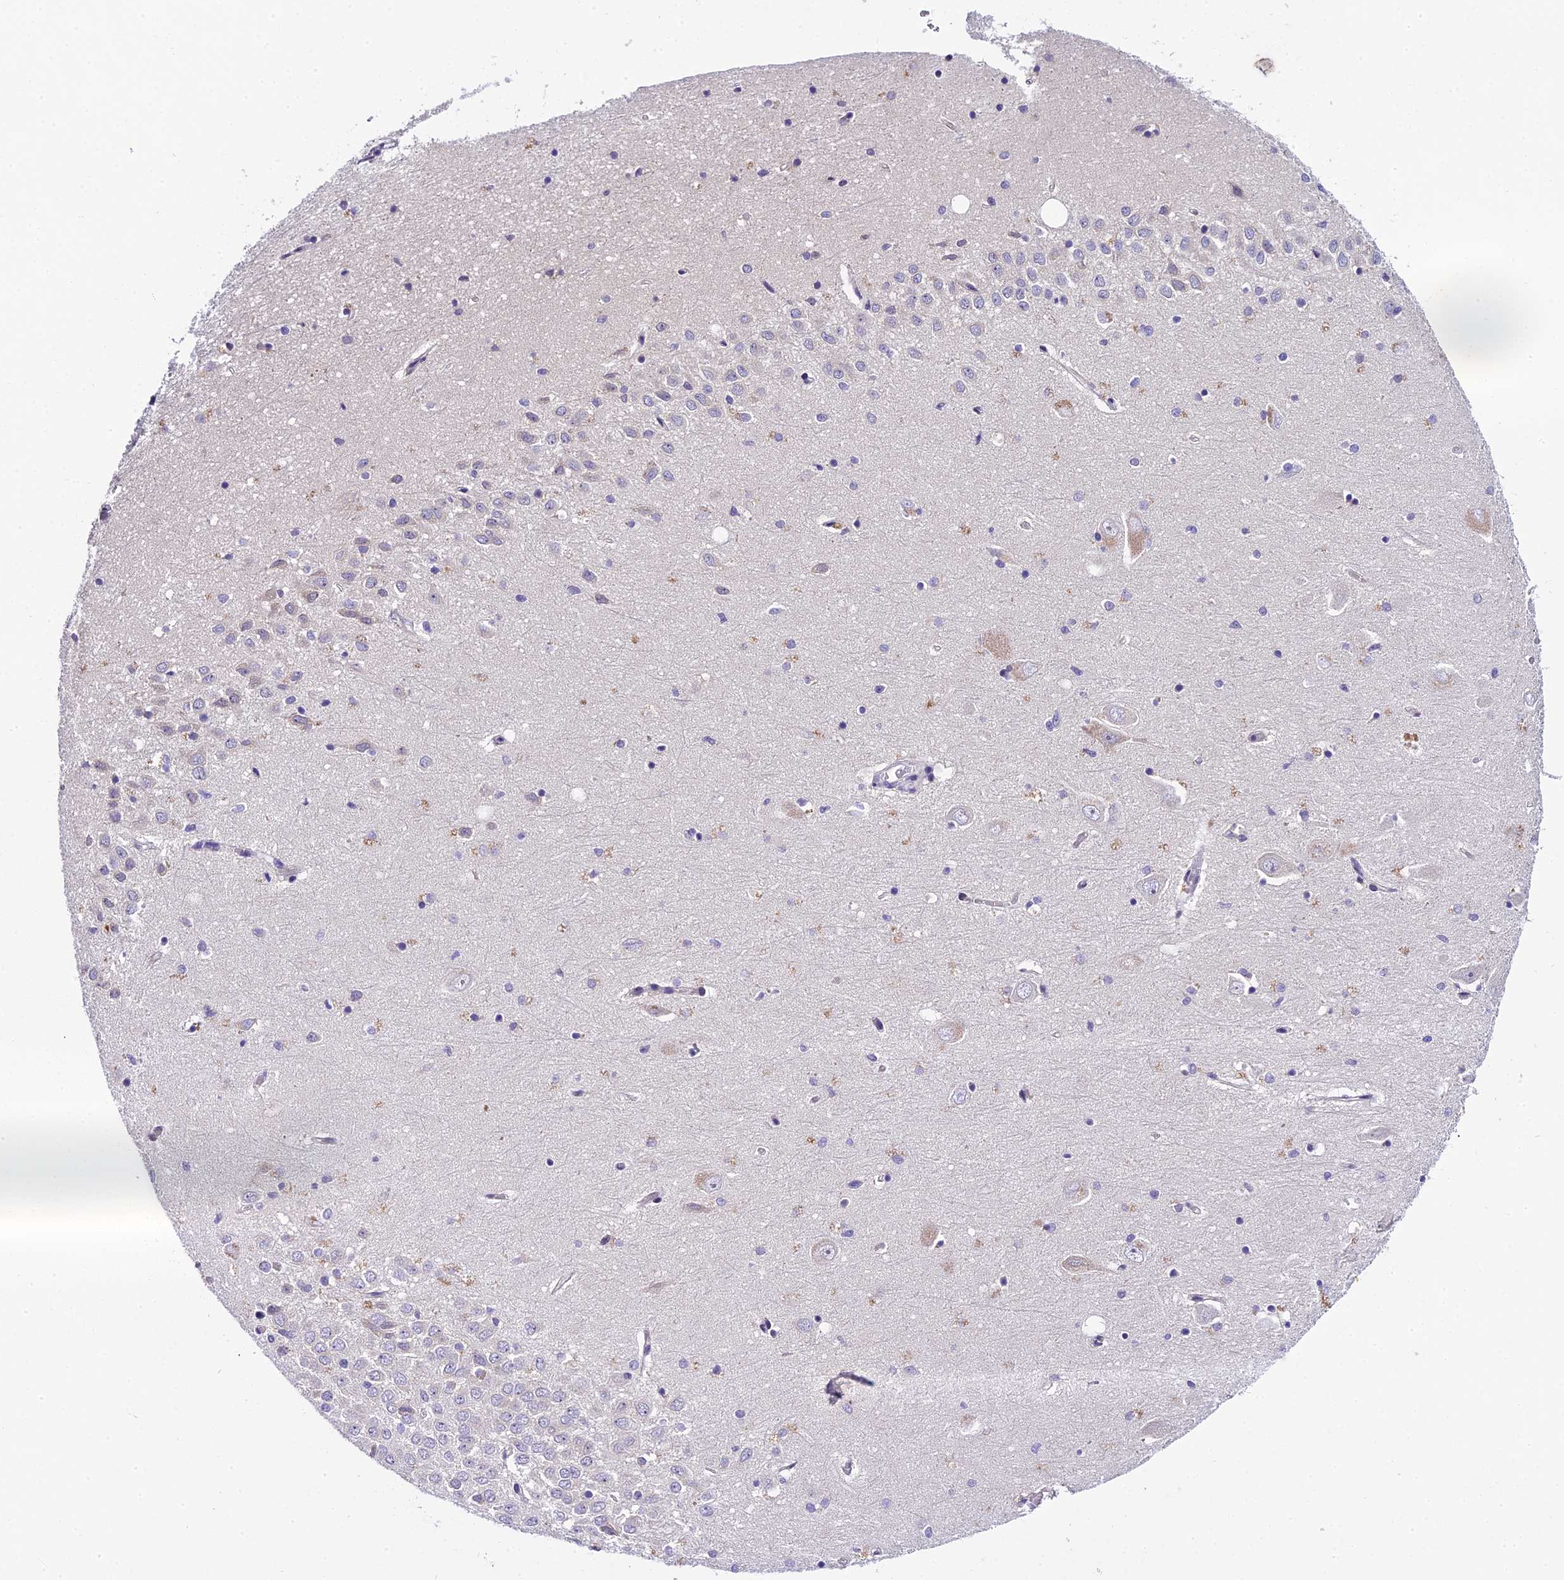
{"staining": {"intensity": "negative", "quantity": "none", "location": "none"}, "tissue": "hippocampus", "cell_type": "Glial cells", "image_type": "normal", "snomed": [{"axis": "morphology", "description": "Normal tissue, NOS"}, {"axis": "topography", "description": "Hippocampus"}], "caption": "This is a histopathology image of immunohistochemistry staining of benign hippocampus, which shows no expression in glial cells. (Brightfield microscopy of DAB (3,3'-diaminobenzidine) immunohistochemistry (IHC) at high magnification).", "gene": "ENKD1", "patient": {"sex": "female", "age": 64}}